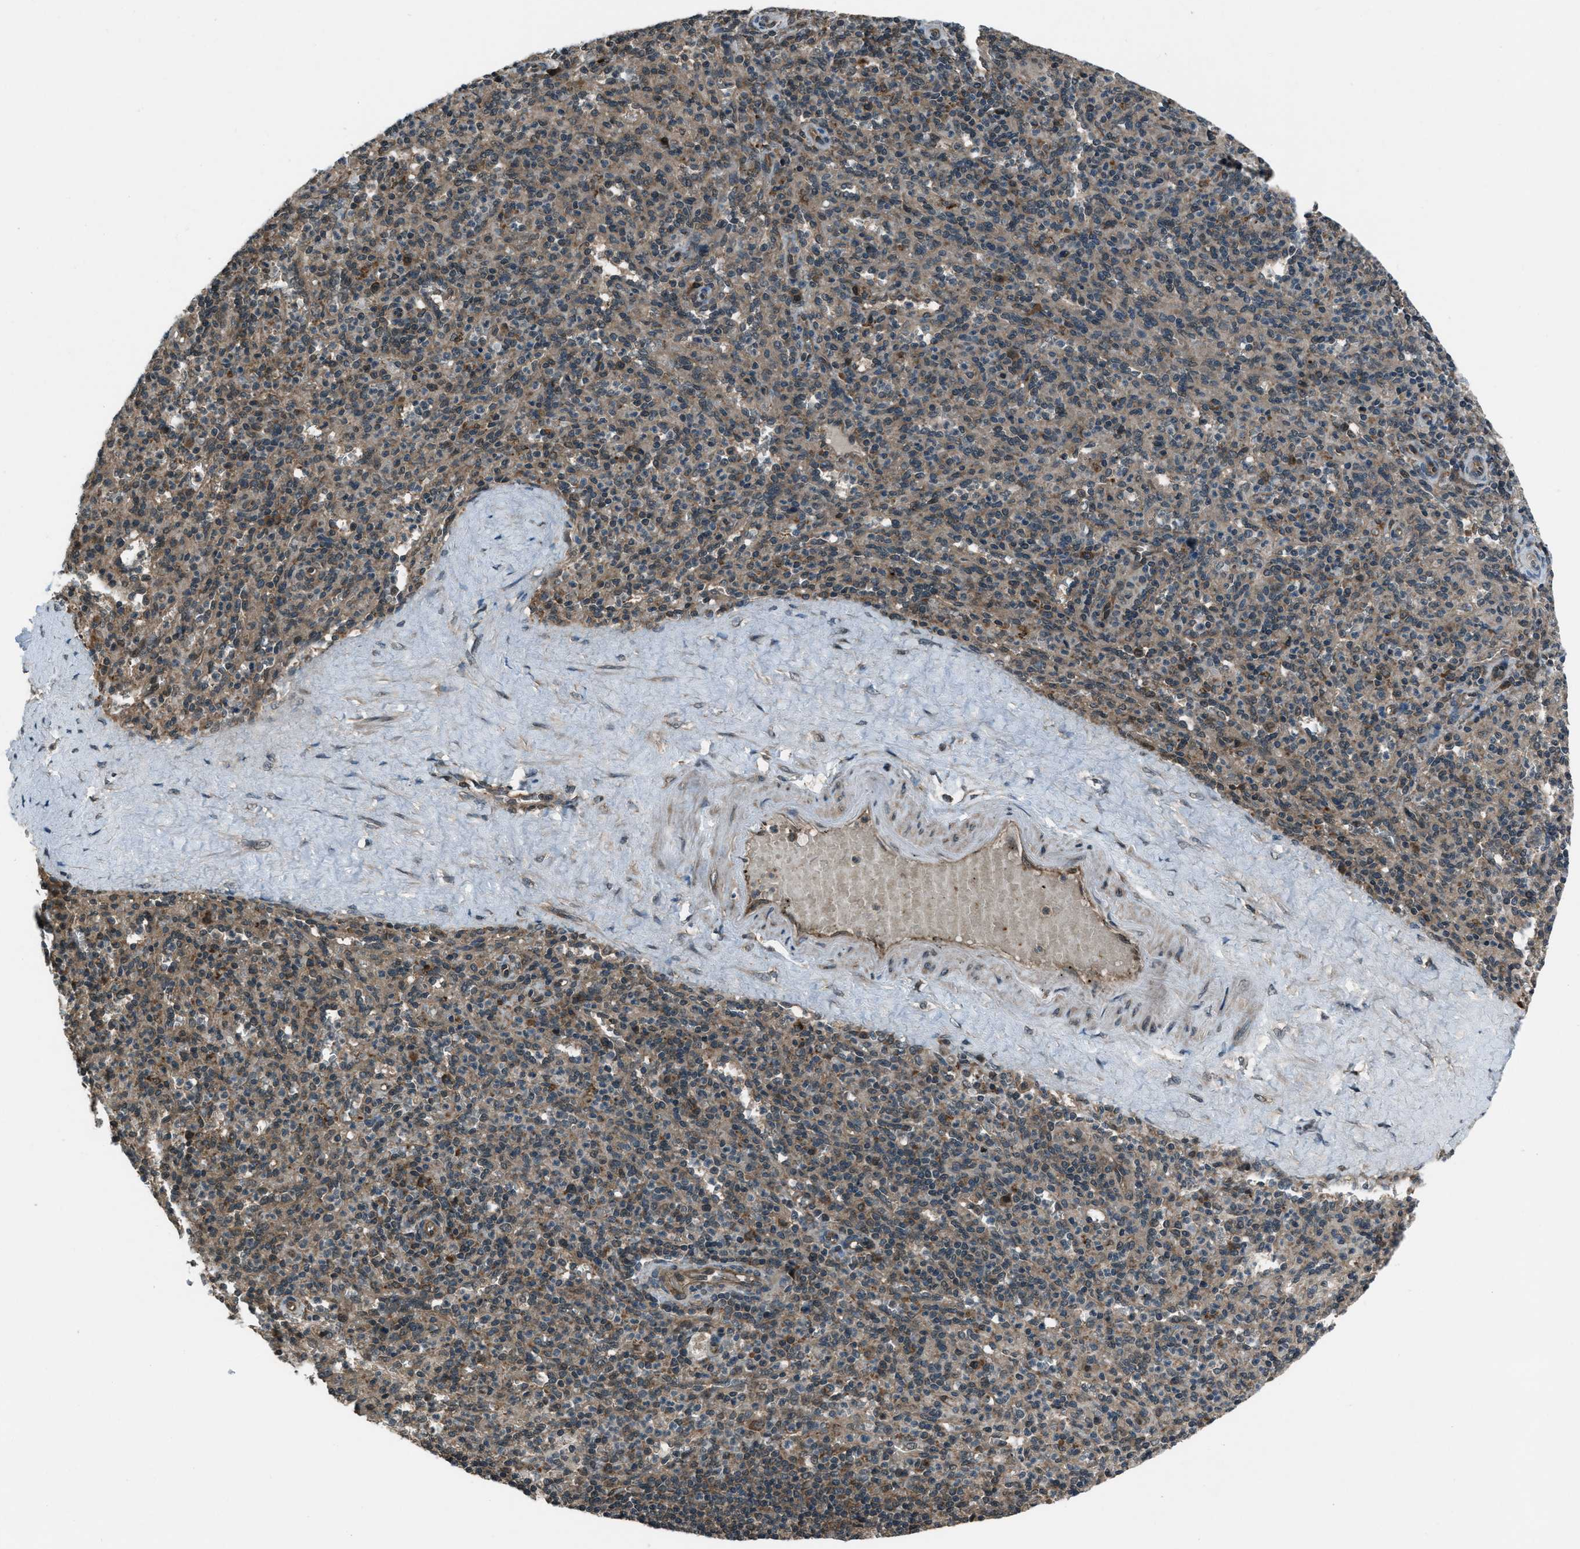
{"staining": {"intensity": "moderate", "quantity": "25%-75%", "location": "cytoplasmic/membranous"}, "tissue": "spleen", "cell_type": "Cells in red pulp", "image_type": "normal", "snomed": [{"axis": "morphology", "description": "Normal tissue, NOS"}, {"axis": "topography", "description": "Spleen"}], "caption": "Cells in red pulp reveal medium levels of moderate cytoplasmic/membranous staining in approximately 25%-75% of cells in normal spleen. (DAB (3,3'-diaminobenzidine) IHC, brown staining for protein, blue staining for nuclei).", "gene": "ASAP2", "patient": {"sex": "male", "age": 36}}